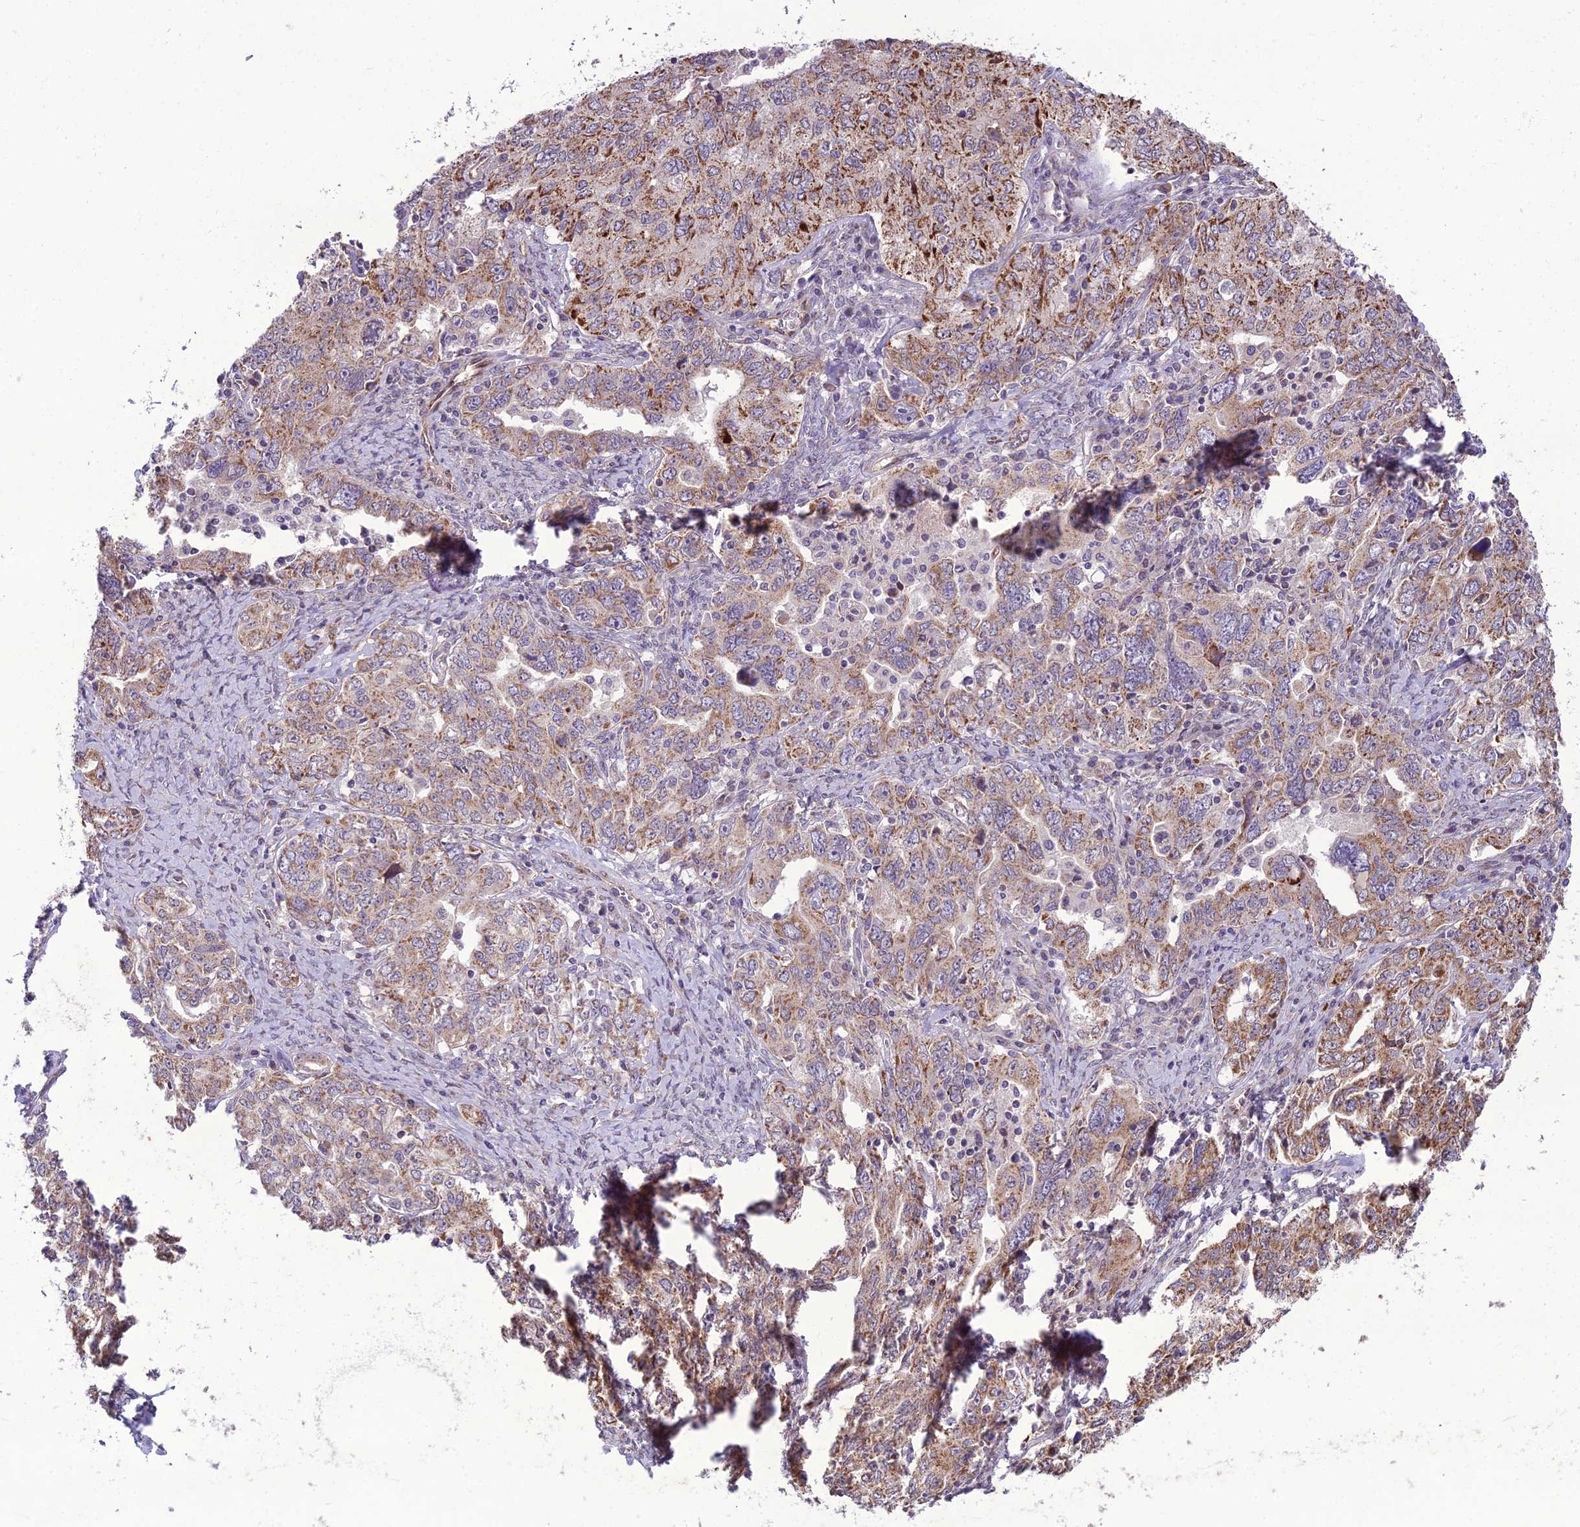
{"staining": {"intensity": "moderate", "quantity": ">75%", "location": "cytoplasmic/membranous"}, "tissue": "ovarian cancer", "cell_type": "Tumor cells", "image_type": "cancer", "snomed": [{"axis": "morphology", "description": "Carcinoma, endometroid"}, {"axis": "topography", "description": "Ovary"}], "caption": "Tumor cells demonstrate medium levels of moderate cytoplasmic/membranous positivity in approximately >75% of cells in ovarian cancer (endometroid carcinoma).", "gene": "NODAL", "patient": {"sex": "female", "age": 62}}